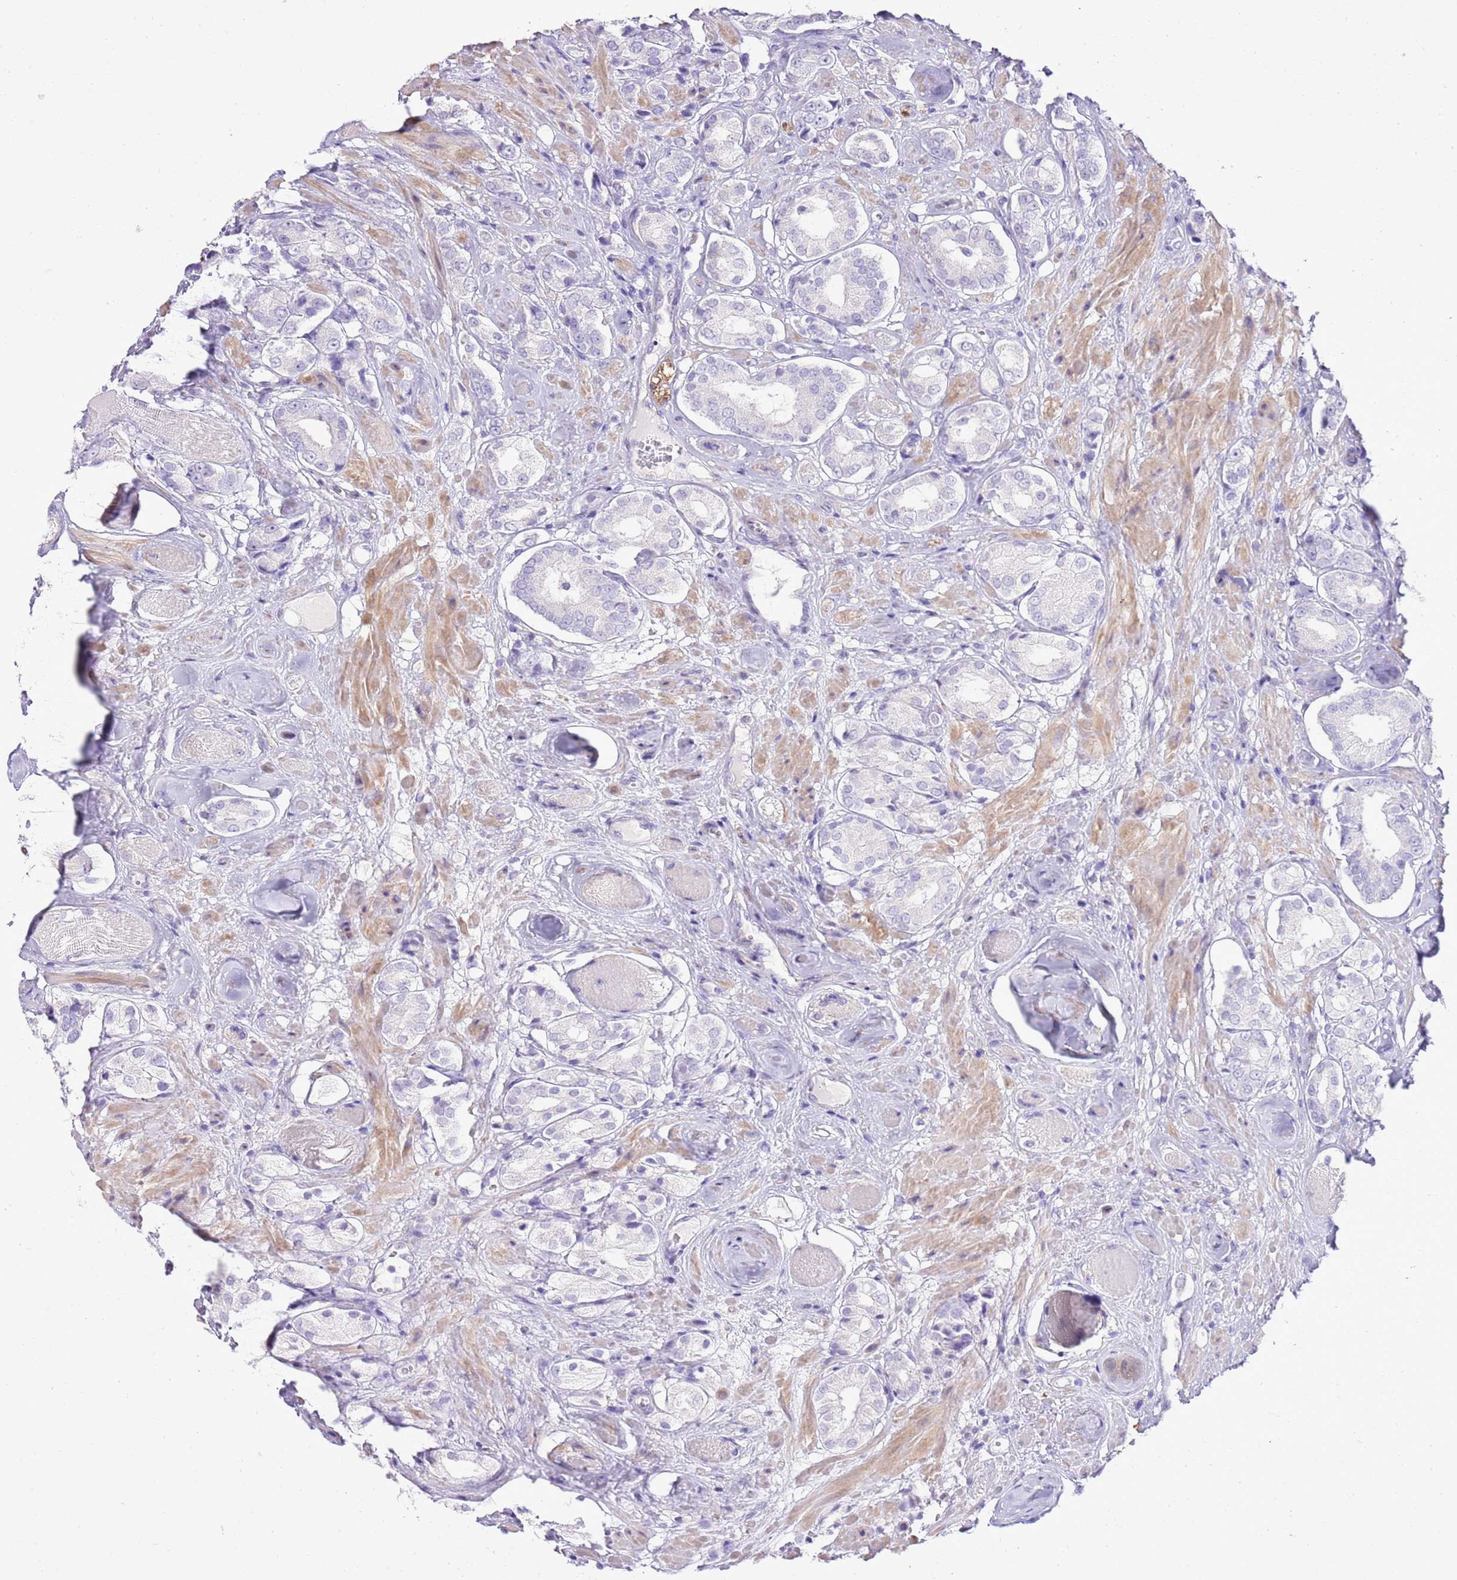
{"staining": {"intensity": "negative", "quantity": "none", "location": "none"}, "tissue": "prostate cancer", "cell_type": "Tumor cells", "image_type": "cancer", "snomed": [{"axis": "morphology", "description": "Adenocarcinoma, High grade"}, {"axis": "topography", "description": "Prostate and seminal vesicle, NOS"}], "caption": "This is a micrograph of immunohistochemistry (IHC) staining of adenocarcinoma (high-grade) (prostate), which shows no staining in tumor cells.", "gene": "AAR2", "patient": {"sex": "male", "age": 64}}